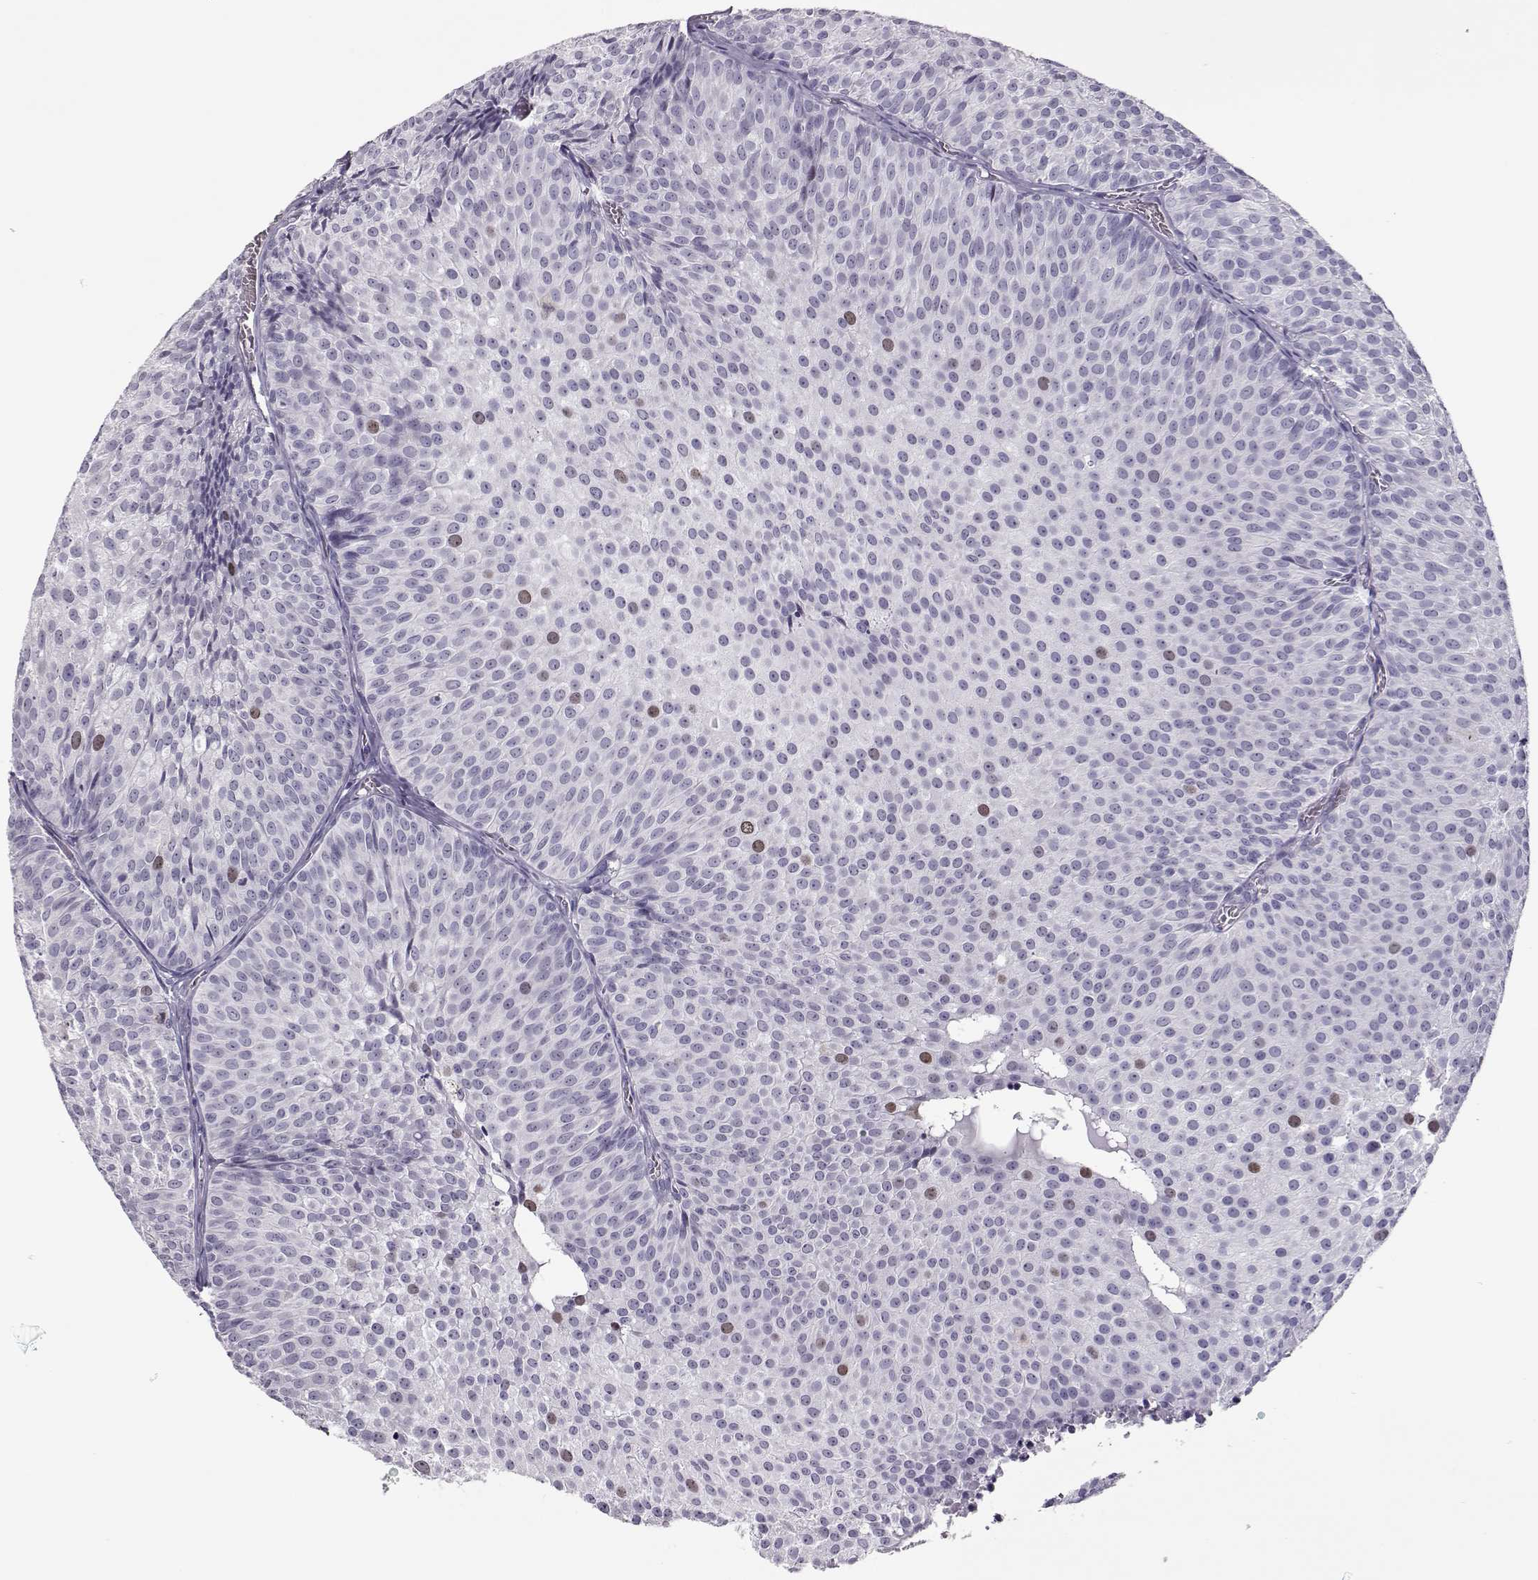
{"staining": {"intensity": "moderate", "quantity": "<25%", "location": "nuclear"}, "tissue": "urothelial cancer", "cell_type": "Tumor cells", "image_type": "cancer", "snomed": [{"axis": "morphology", "description": "Urothelial carcinoma, Low grade"}, {"axis": "topography", "description": "Urinary bladder"}], "caption": "The immunohistochemical stain labels moderate nuclear positivity in tumor cells of urothelial cancer tissue.", "gene": "SGO1", "patient": {"sex": "male", "age": 63}}